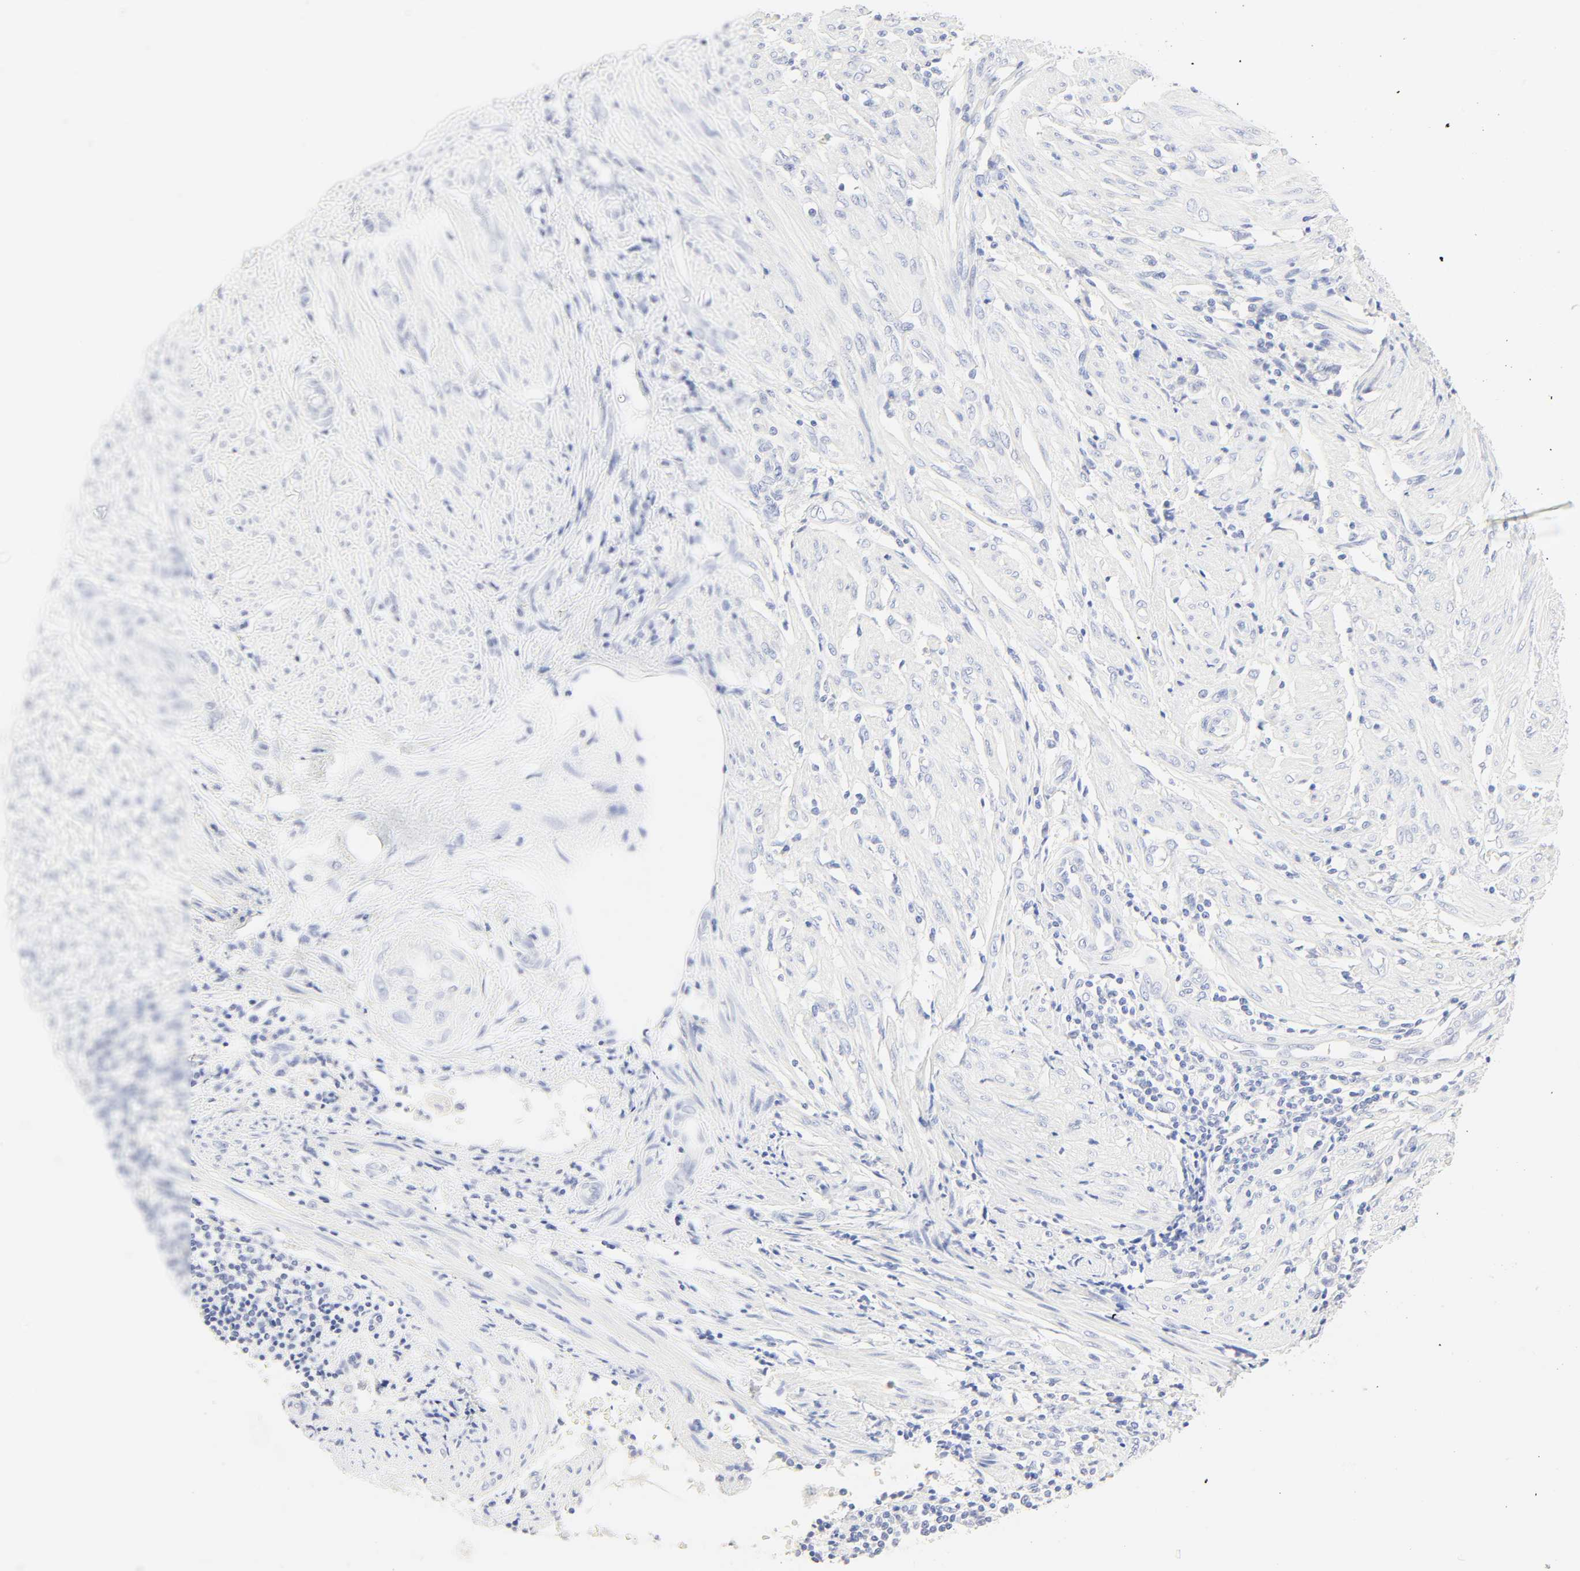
{"staining": {"intensity": "negative", "quantity": "none", "location": "none"}, "tissue": "endometrial cancer", "cell_type": "Tumor cells", "image_type": "cancer", "snomed": [{"axis": "morphology", "description": "Adenocarcinoma, NOS"}, {"axis": "topography", "description": "Uterus"}, {"axis": "topography", "description": "Endometrium"}], "caption": "The histopathology image demonstrates no significant staining in tumor cells of endometrial cancer.", "gene": "SLCO1B3", "patient": {"sex": "female", "age": 70}}